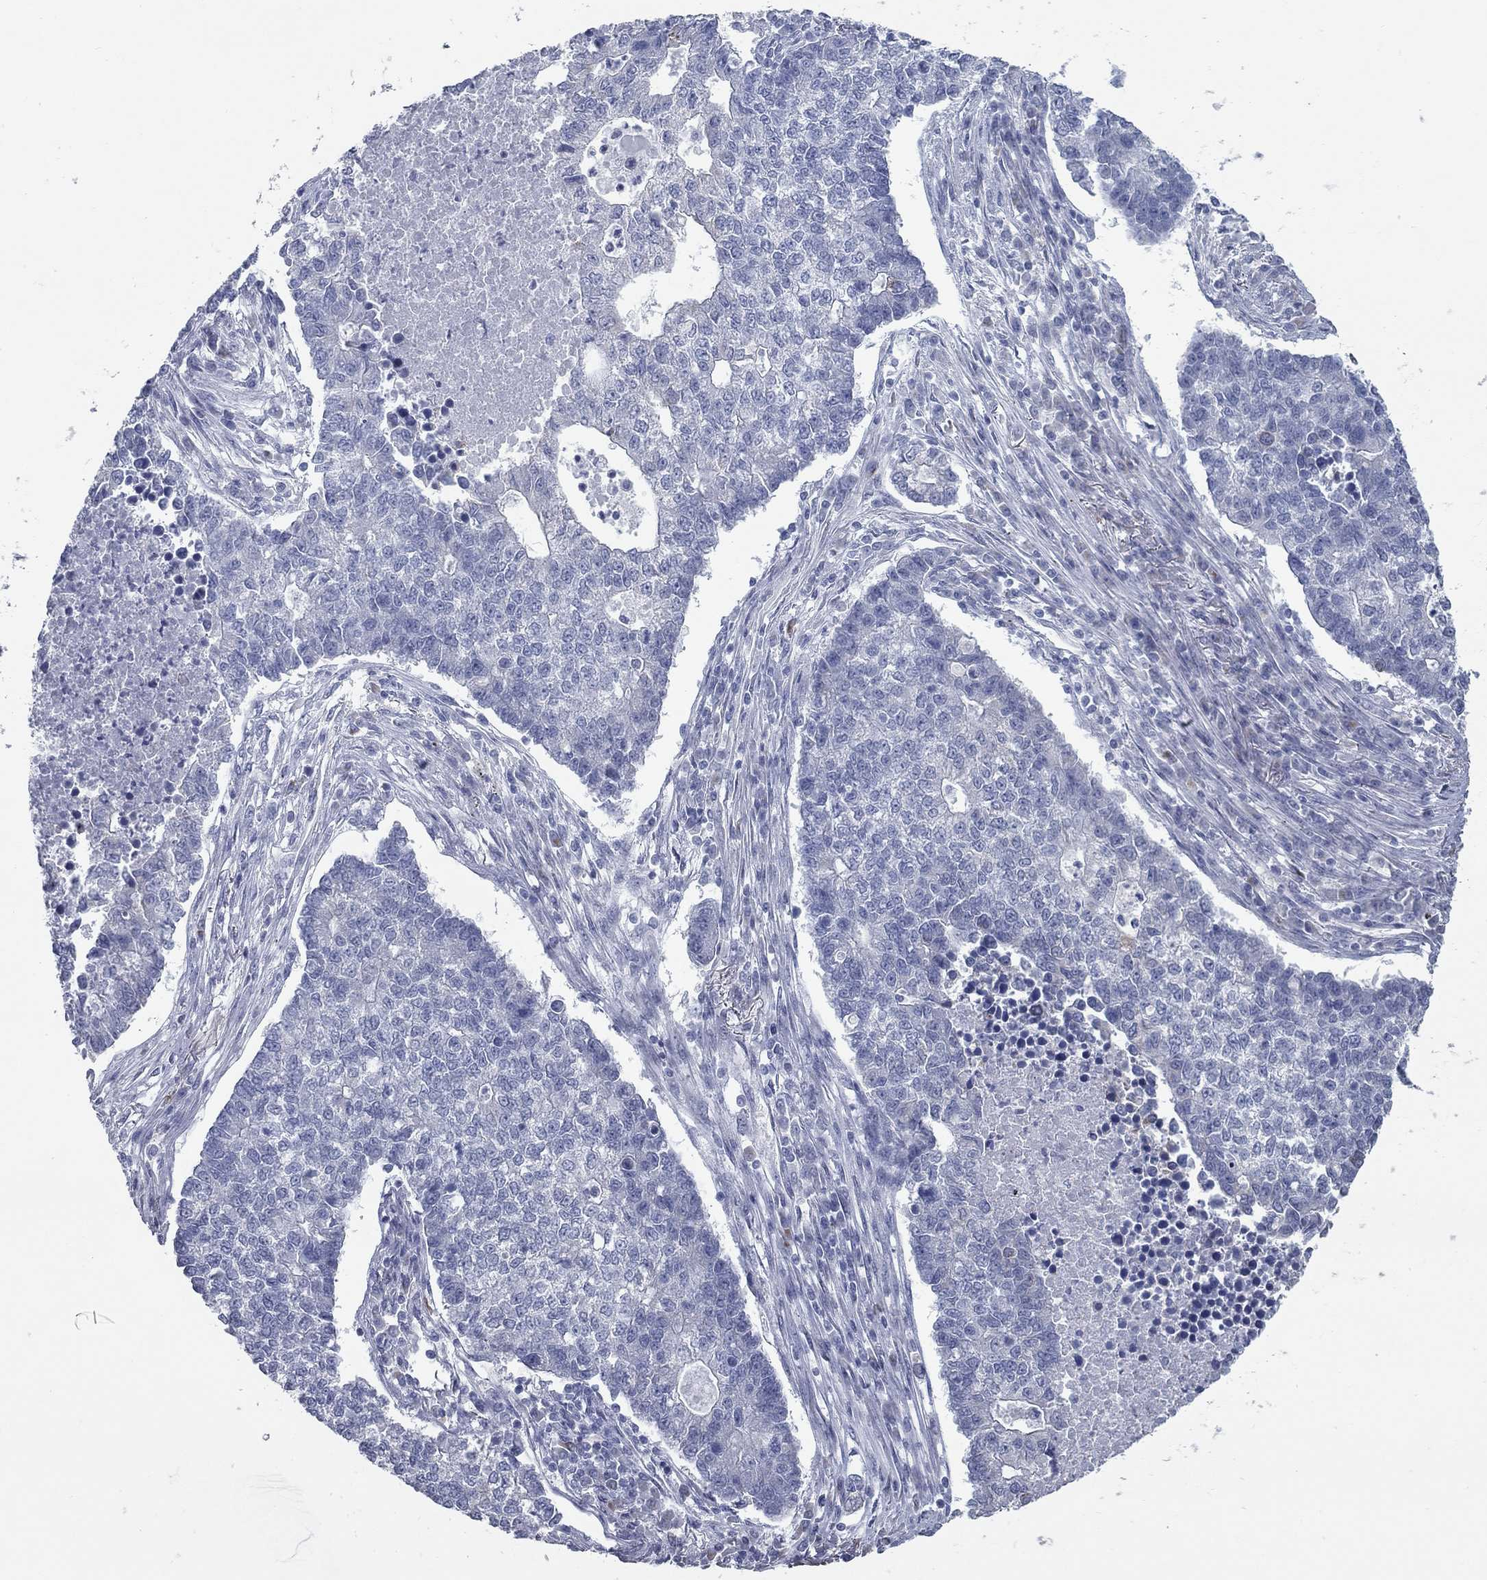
{"staining": {"intensity": "negative", "quantity": "none", "location": "none"}, "tissue": "lung cancer", "cell_type": "Tumor cells", "image_type": "cancer", "snomed": [{"axis": "morphology", "description": "Adenocarcinoma, NOS"}, {"axis": "topography", "description": "Lung"}], "caption": "The histopathology image demonstrates no significant expression in tumor cells of lung cancer (adenocarcinoma). (Brightfield microscopy of DAB immunohistochemistry at high magnification).", "gene": "TAC1", "patient": {"sex": "male", "age": 57}}